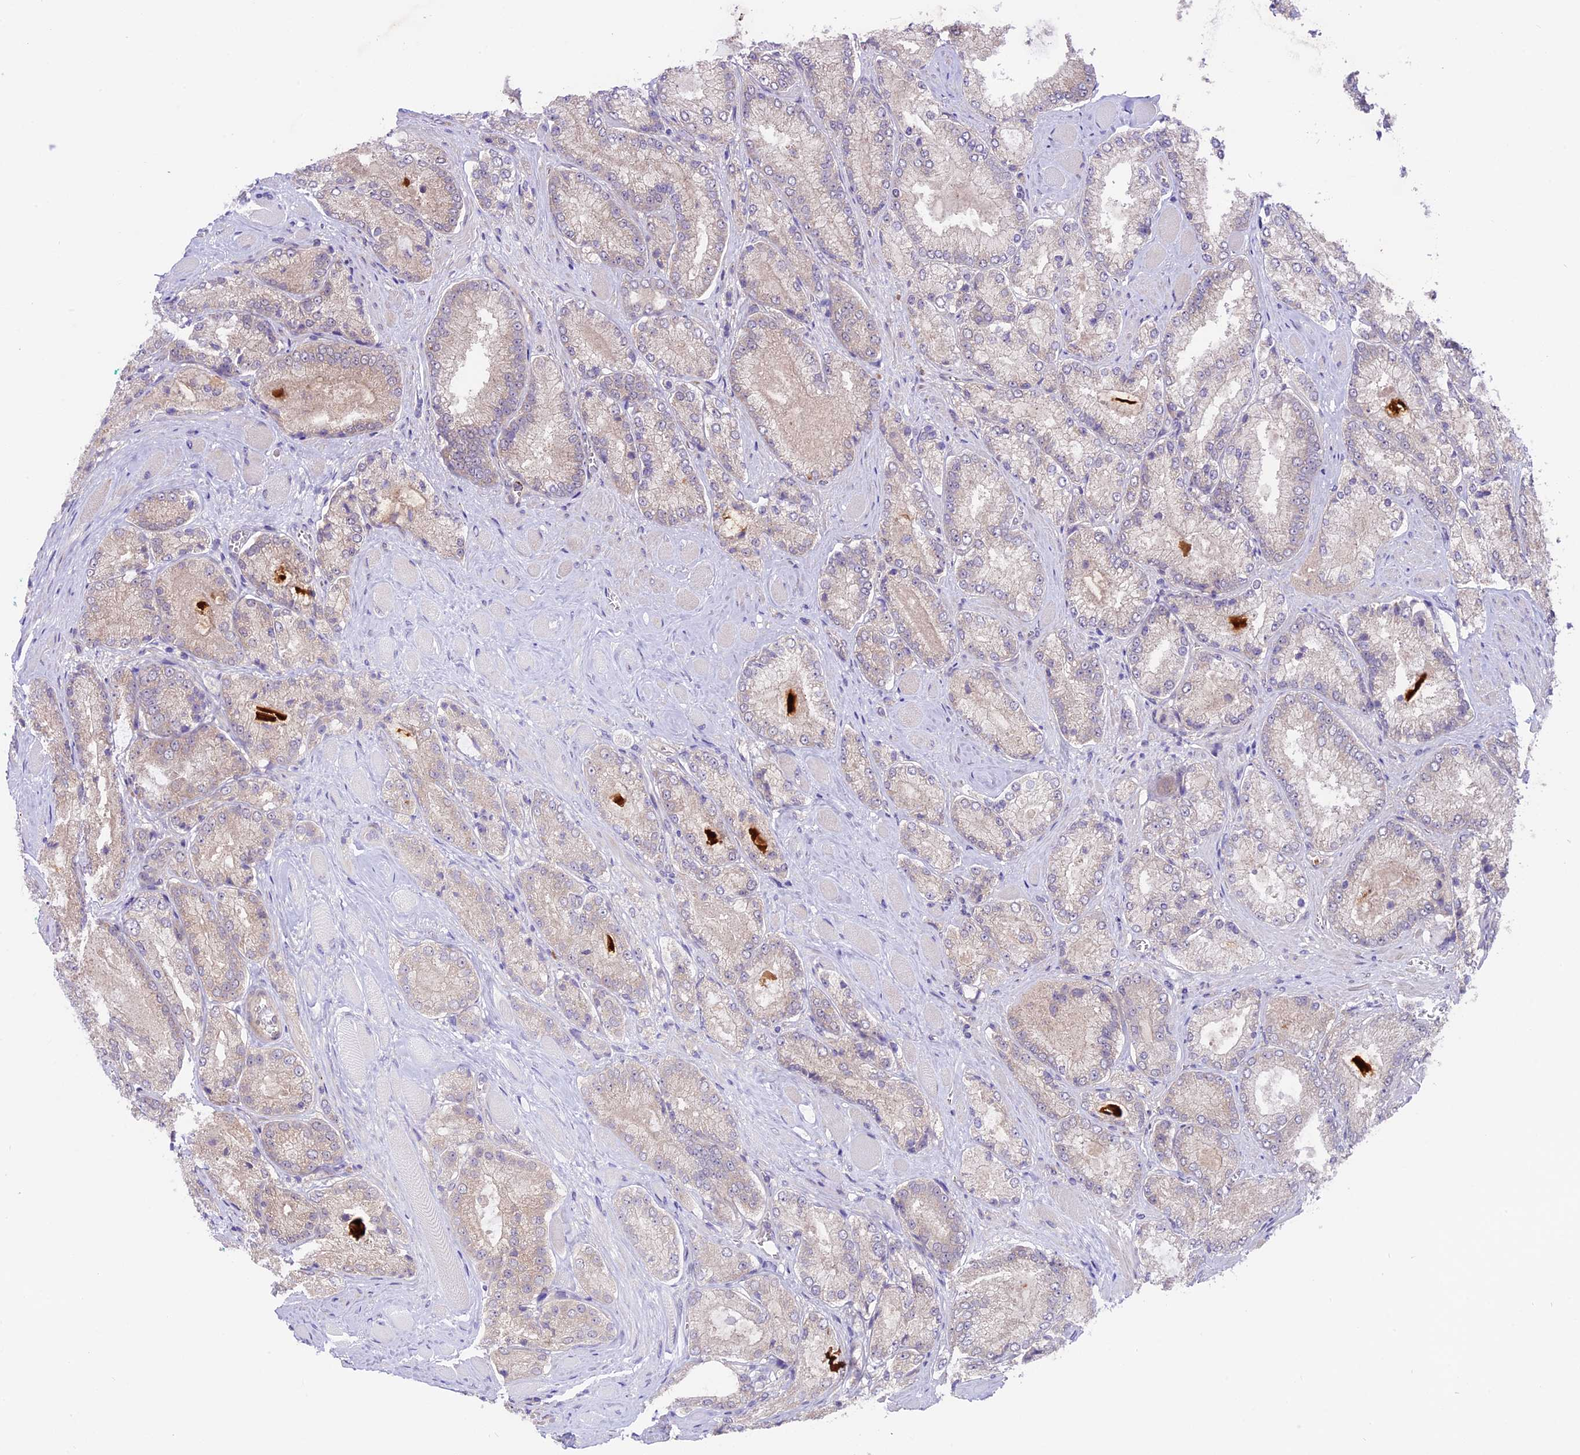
{"staining": {"intensity": "negative", "quantity": "none", "location": "none"}, "tissue": "prostate cancer", "cell_type": "Tumor cells", "image_type": "cancer", "snomed": [{"axis": "morphology", "description": "Adenocarcinoma, Low grade"}, {"axis": "topography", "description": "Prostate"}], "caption": "An IHC histopathology image of adenocarcinoma (low-grade) (prostate) is shown. There is no staining in tumor cells of adenocarcinoma (low-grade) (prostate).", "gene": "SPRED1", "patient": {"sex": "male", "age": 74}}